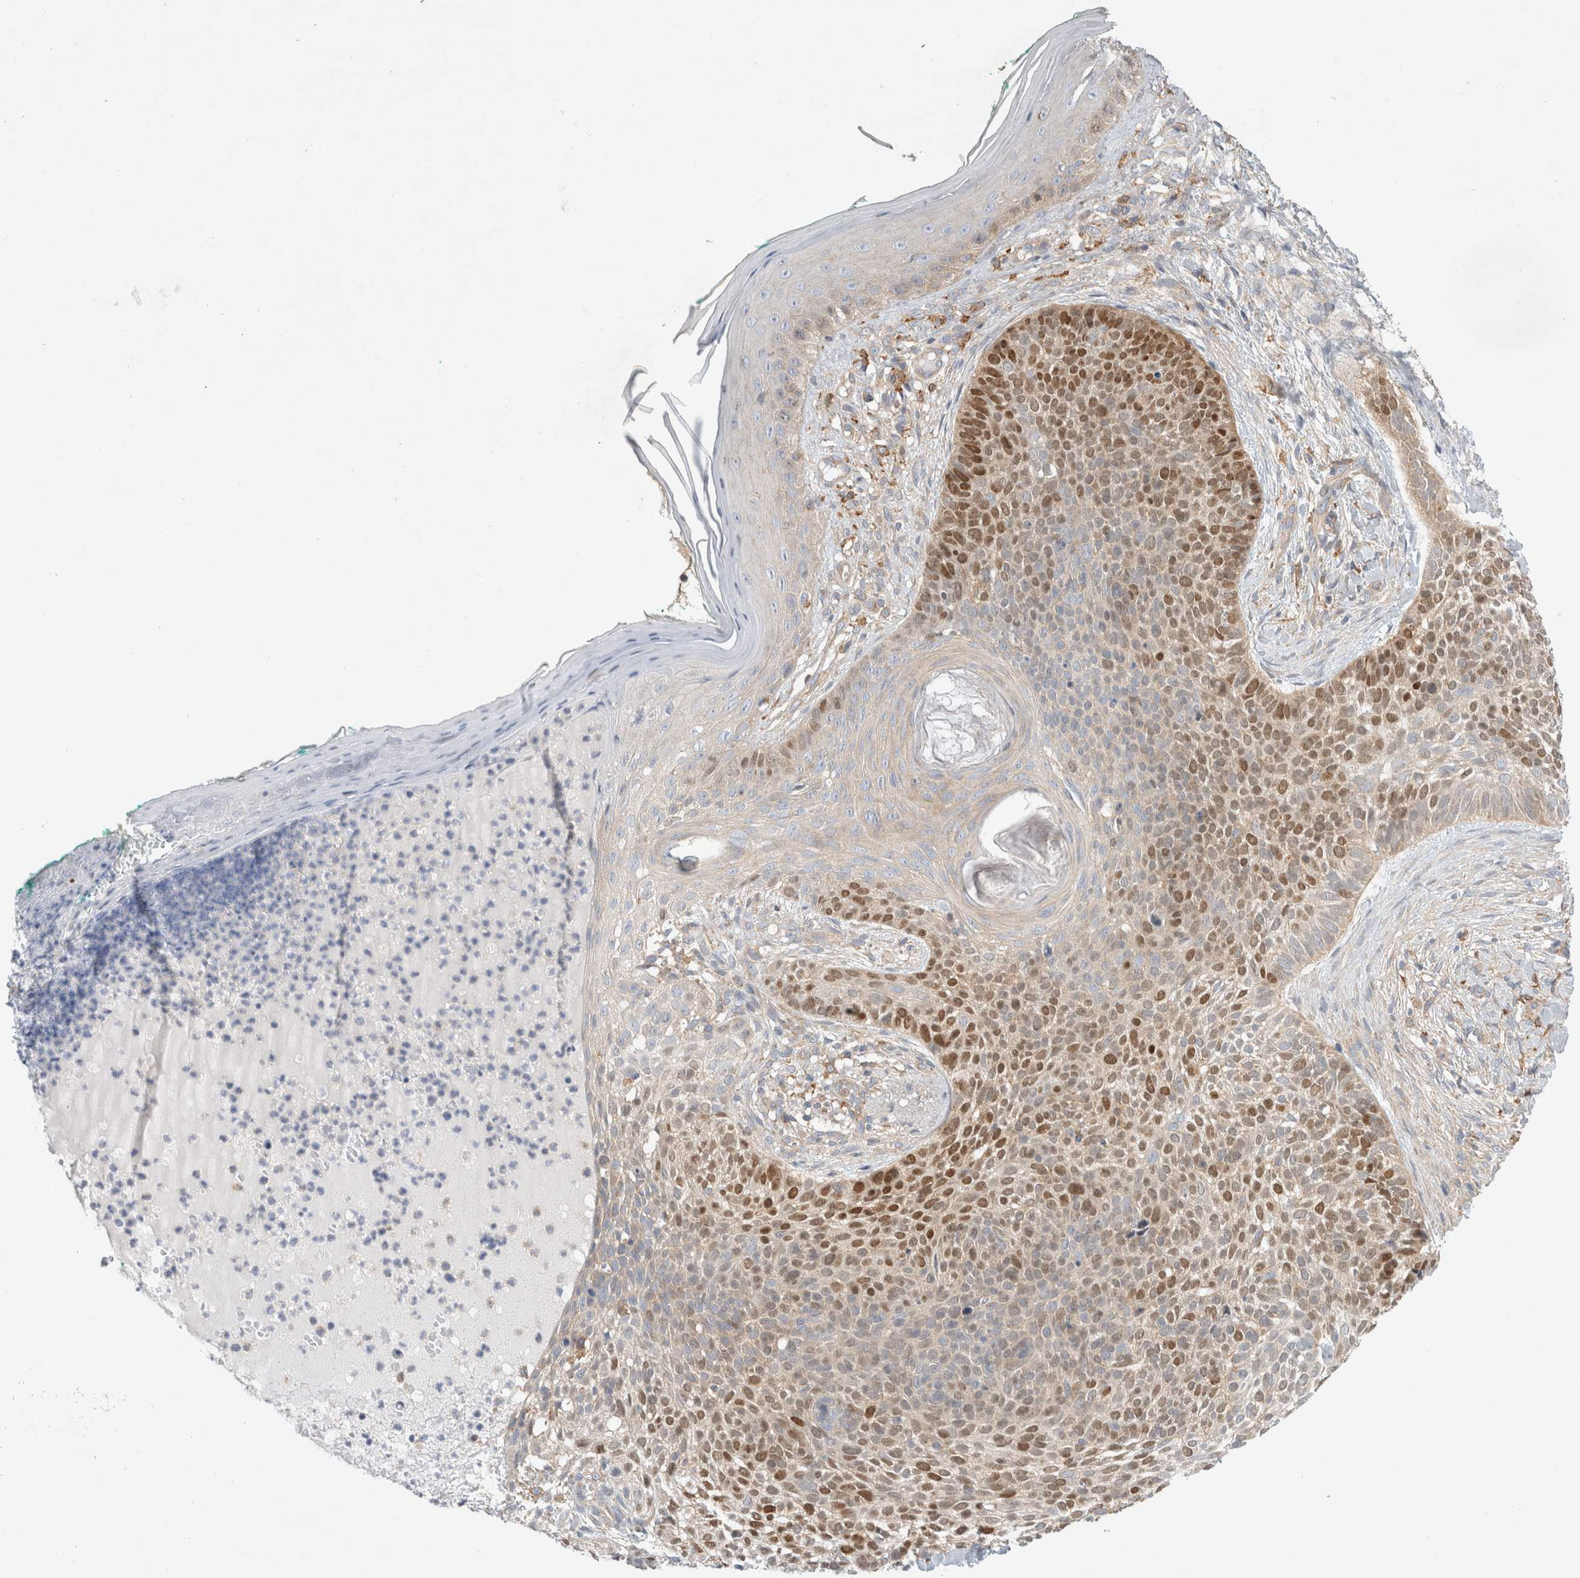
{"staining": {"intensity": "strong", "quantity": "25%-75%", "location": "cytoplasmic/membranous,nuclear"}, "tissue": "skin cancer", "cell_type": "Tumor cells", "image_type": "cancer", "snomed": [{"axis": "morphology", "description": "Normal tissue, NOS"}, {"axis": "morphology", "description": "Basal cell carcinoma"}, {"axis": "topography", "description": "Skin"}], "caption": "Skin cancer tissue demonstrates strong cytoplasmic/membranous and nuclear staining in about 25%-75% of tumor cells, visualized by immunohistochemistry.", "gene": "CDCA7L", "patient": {"sex": "male", "age": 67}}